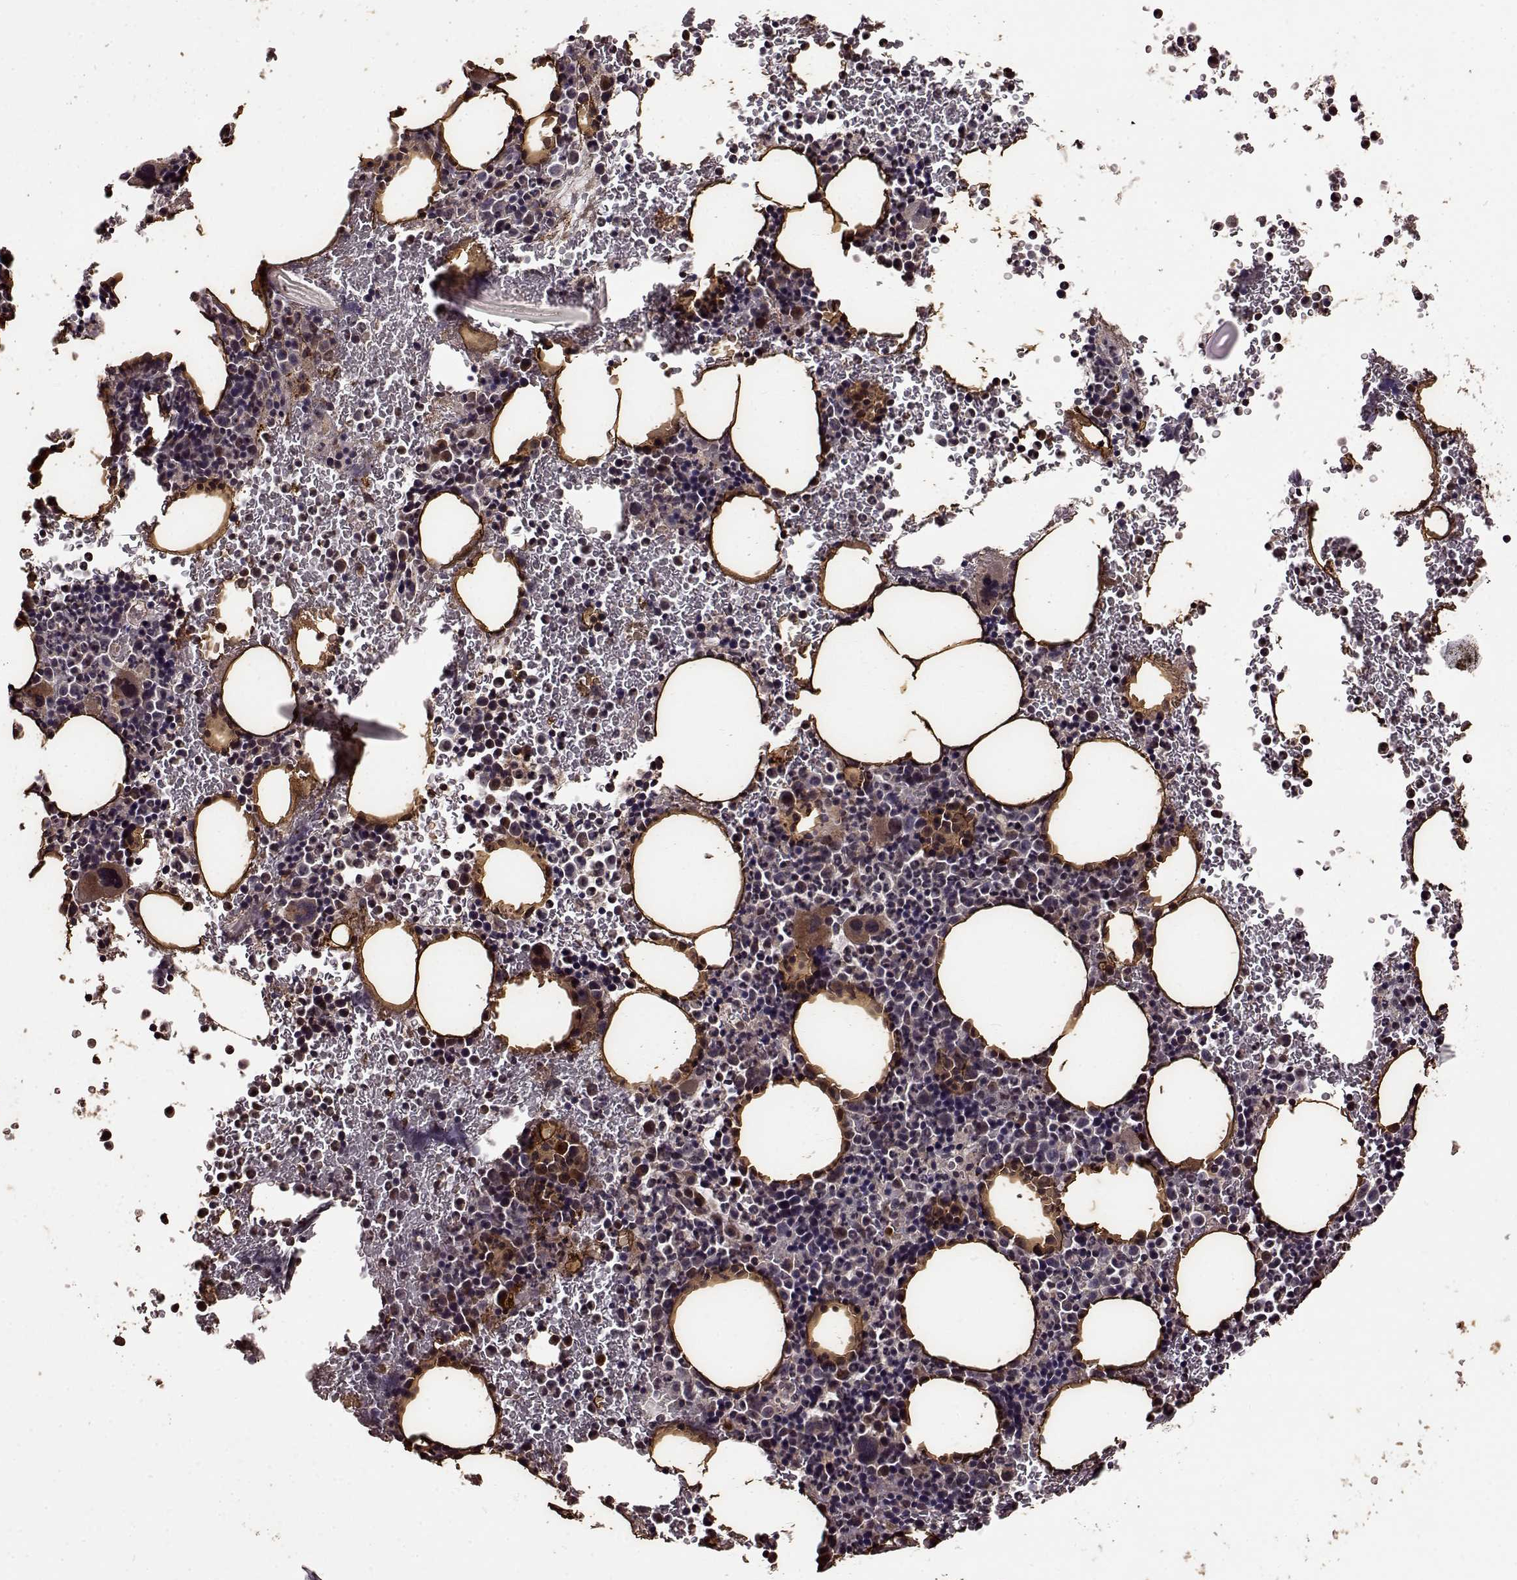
{"staining": {"intensity": "moderate", "quantity": "<25%", "location": "cytoplasmic/membranous"}, "tissue": "bone marrow", "cell_type": "Hematopoietic cells", "image_type": "normal", "snomed": [{"axis": "morphology", "description": "Normal tissue, NOS"}, {"axis": "topography", "description": "Bone marrow"}], "caption": "This histopathology image shows IHC staining of normal human bone marrow, with low moderate cytoplasmic/membranous positivity in approximately <25% of hematopoietic cells.", "gene": "FBXW11", "patient": {"sex": "male", "age": 72}}